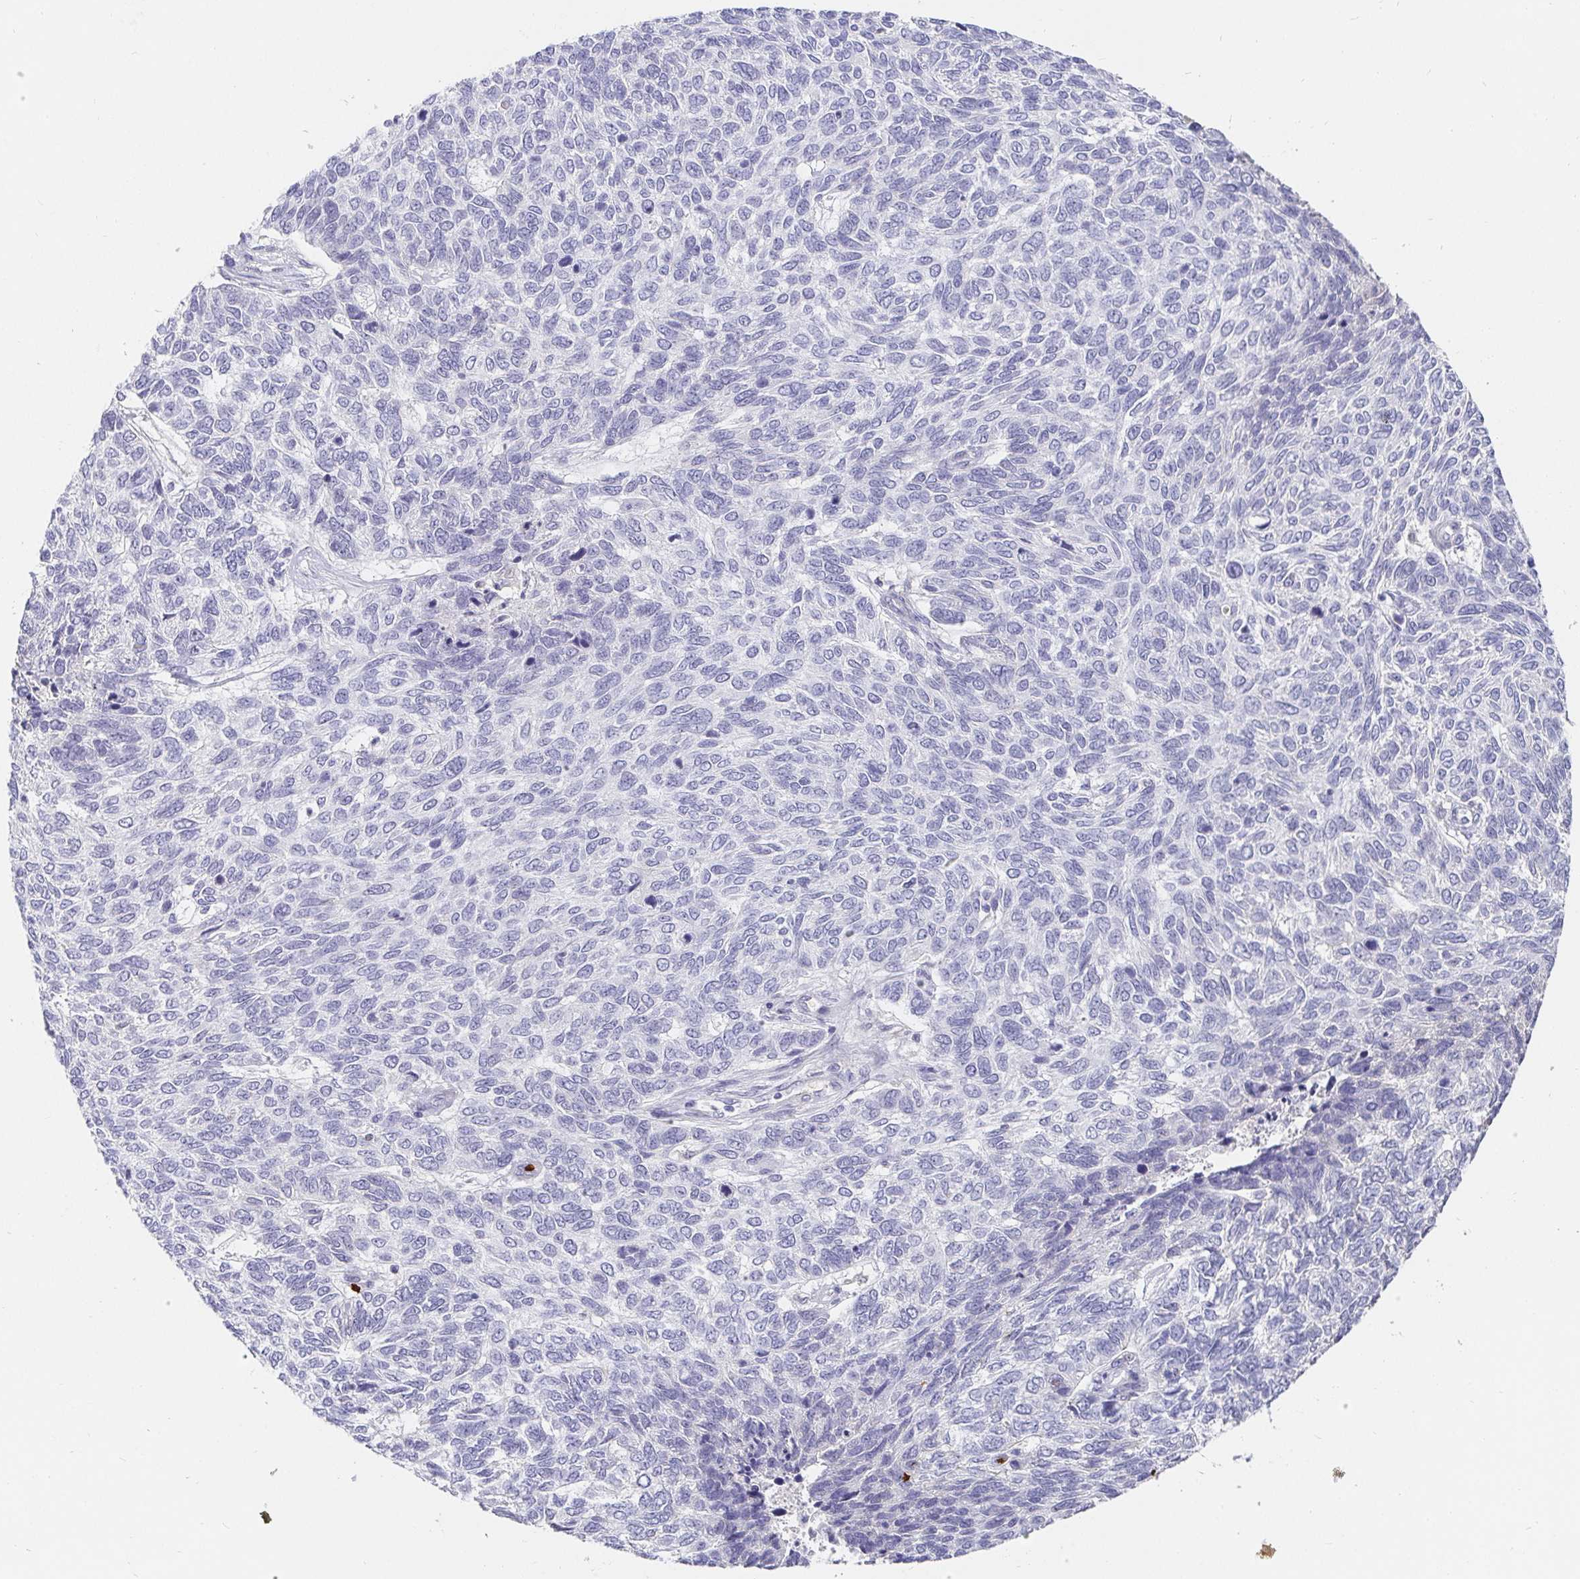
{"staining": {"intensity": "negative", "quantity": "none", "location": "none"}, "tissue": "skin cancer", "cell_type": "Tumor cells", "image_type": "cancer", "snomed": [{"axis": "morphology", "description": "Basal cell carcinoma"}, {"axis": "topography", "description": "Skin"}], "caption": "A high-resolution photomicrograph shows IHC staining of skin cancer (basal cell carcinoma), which displays no significant staining in tumor cells.", "gene": "FGF21", "patient": {"sex": "female", "age": 65}}